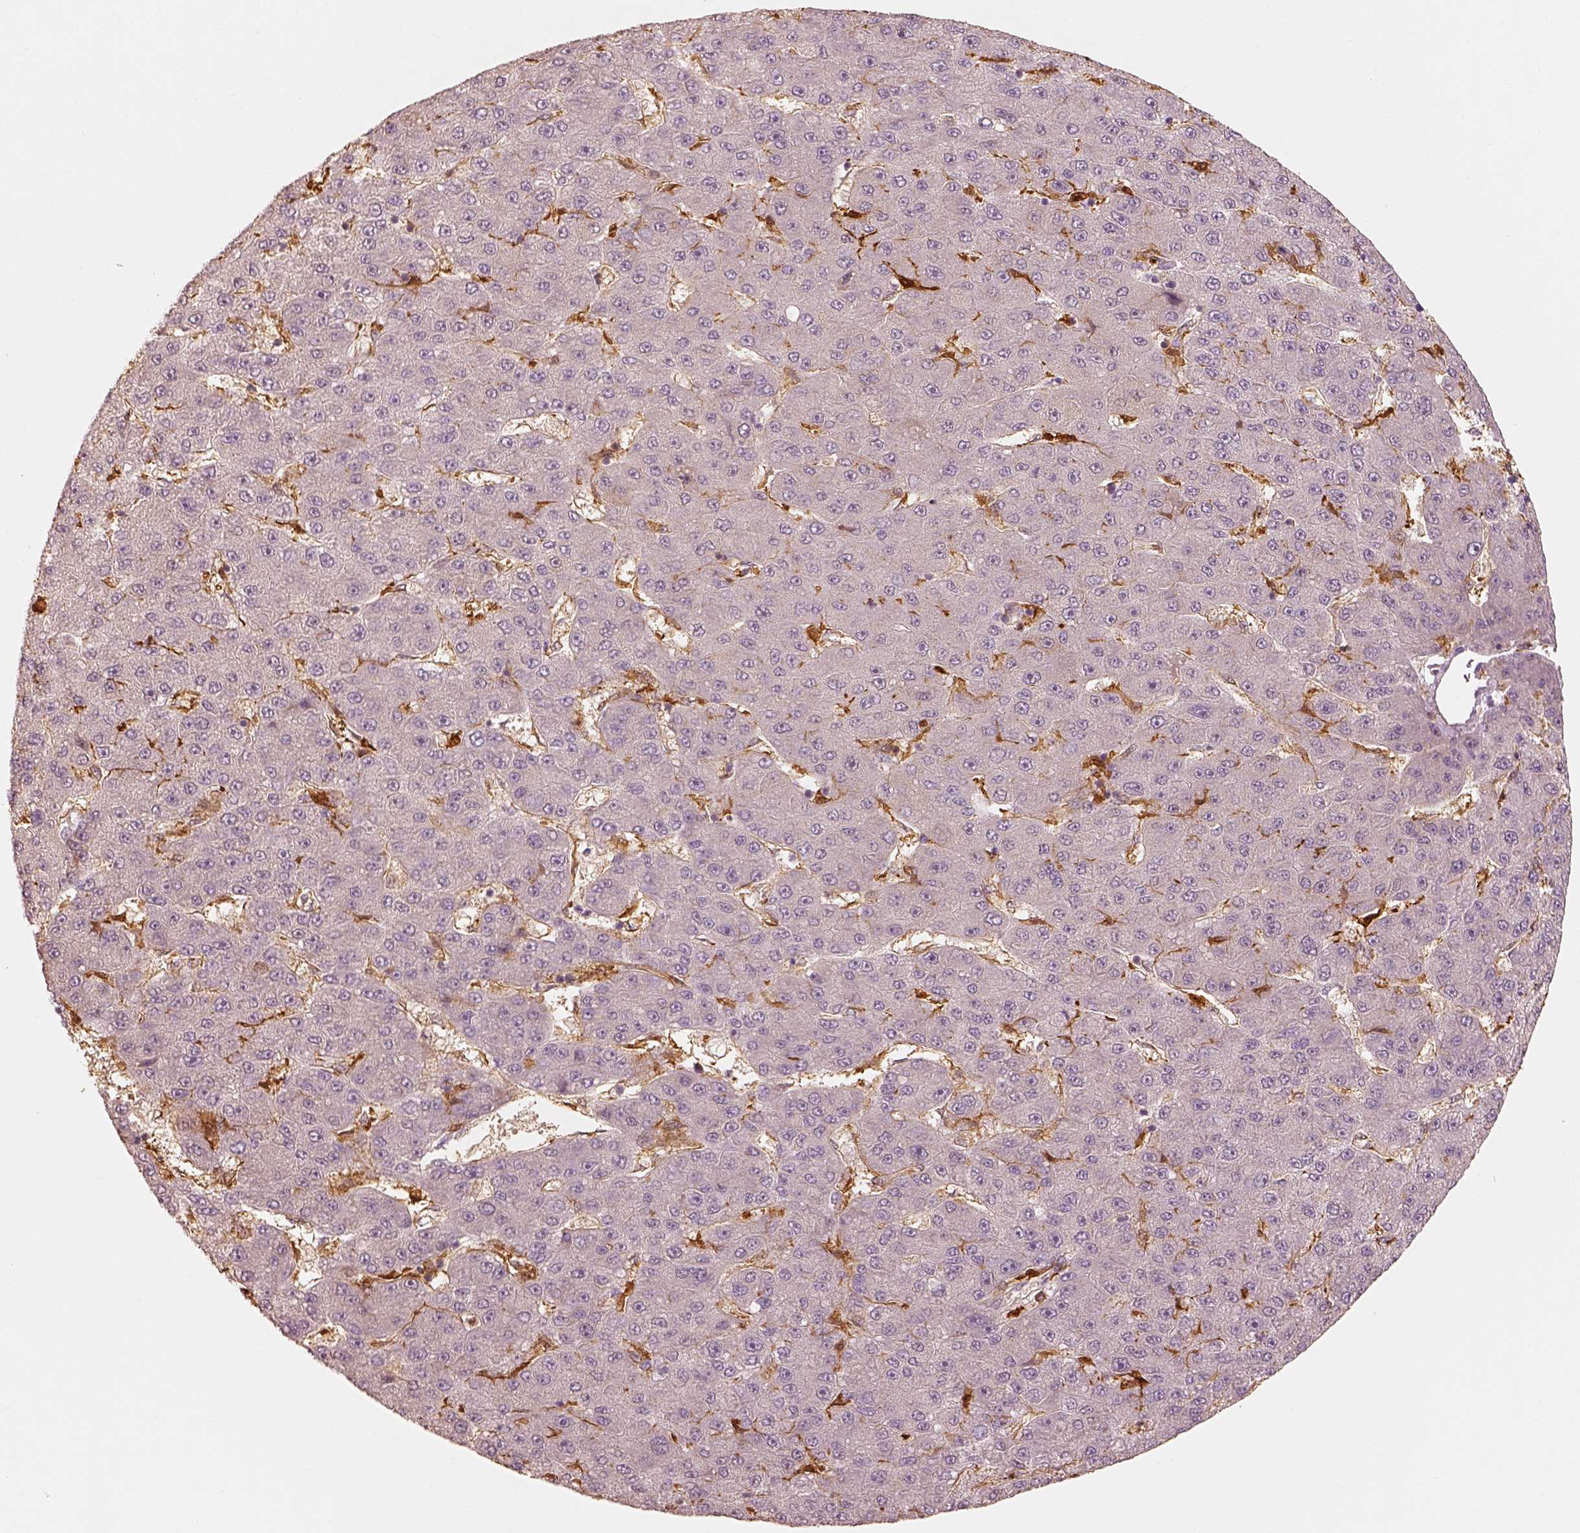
{"staining": {"intensity": "negative", "quantity": "none", "location": "none"}, "tissue": "liver cancer", "cell_type": "Tumor cells", "image_type": "cancer", "snomed": [{"axis": "morphology", "description": "Carcinoma, Hepatocellular, NOS"}, {"axis": "topography", "description": "Liver"}], "caption": "Liver cancer (hepatocellular carcinoma) was stained to show a protein in brown. There is no significant positivity in tumor cells. (DAB (3,3'-diaminobenzidine) immunohistochemistry, high magnification).", "gene": "FSCN1", "patient": {"sex": "male", "age": 67}}